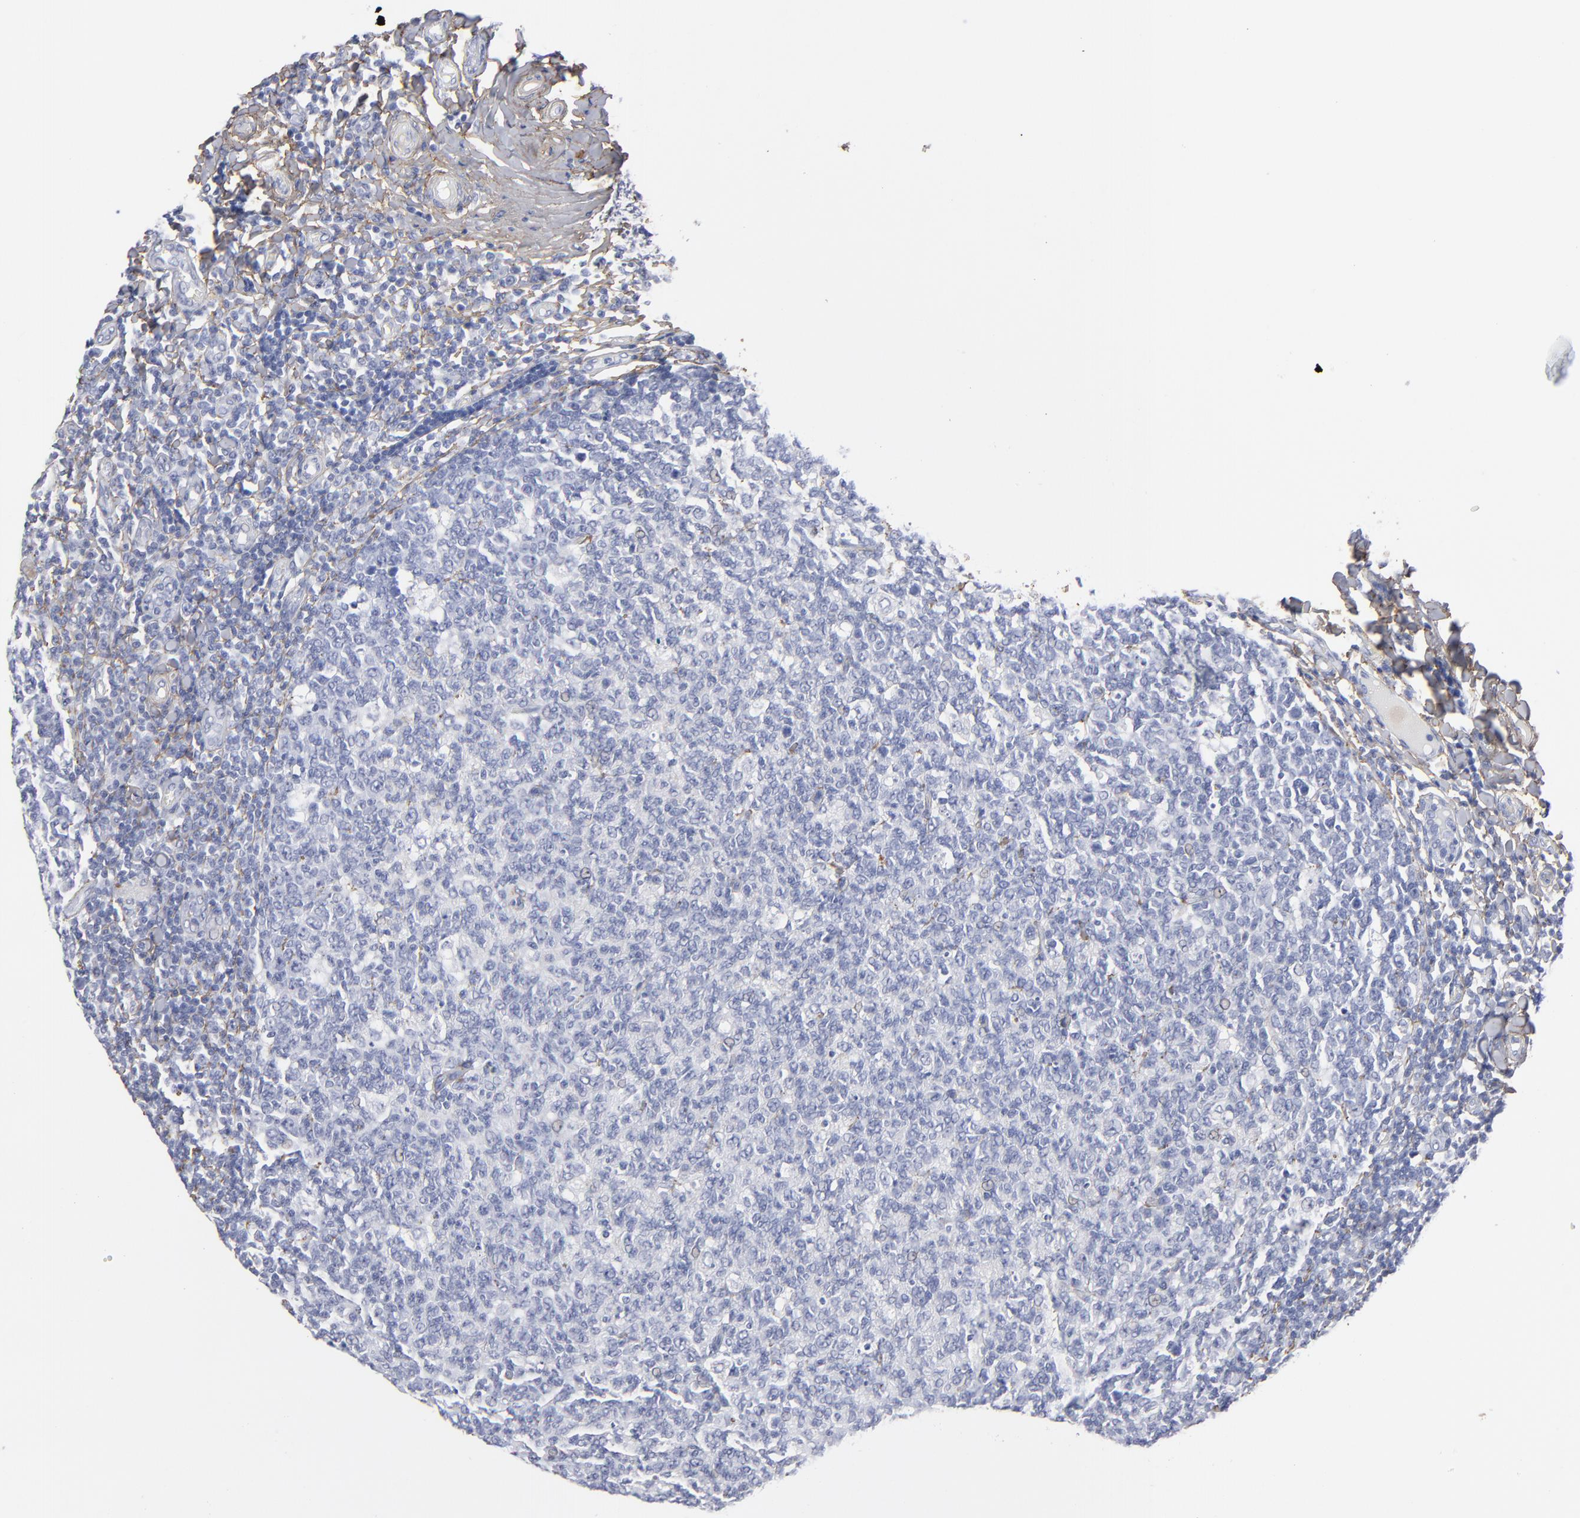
{"staining": {"intensity": "negative", "quantity": "none", "location": "none"}, "tissue": "tonsil", "cell_type": "Germinal center cells", "image_type": "normal", "snomed": [{"axis": "morphology", "description": "Normal tissue, NOS"}, {"axis": "topography", "description": "Tonsil"}], "caption": "Germinal center cells show no significant protein staining in benign tonsil. (Stains: DAB IHC with hematoxylin counter stain, Microscopy: brightfield microscopy at high magnification).", "gene": "EMILIN1", "patient": {"sex": "male", "age": 6}}